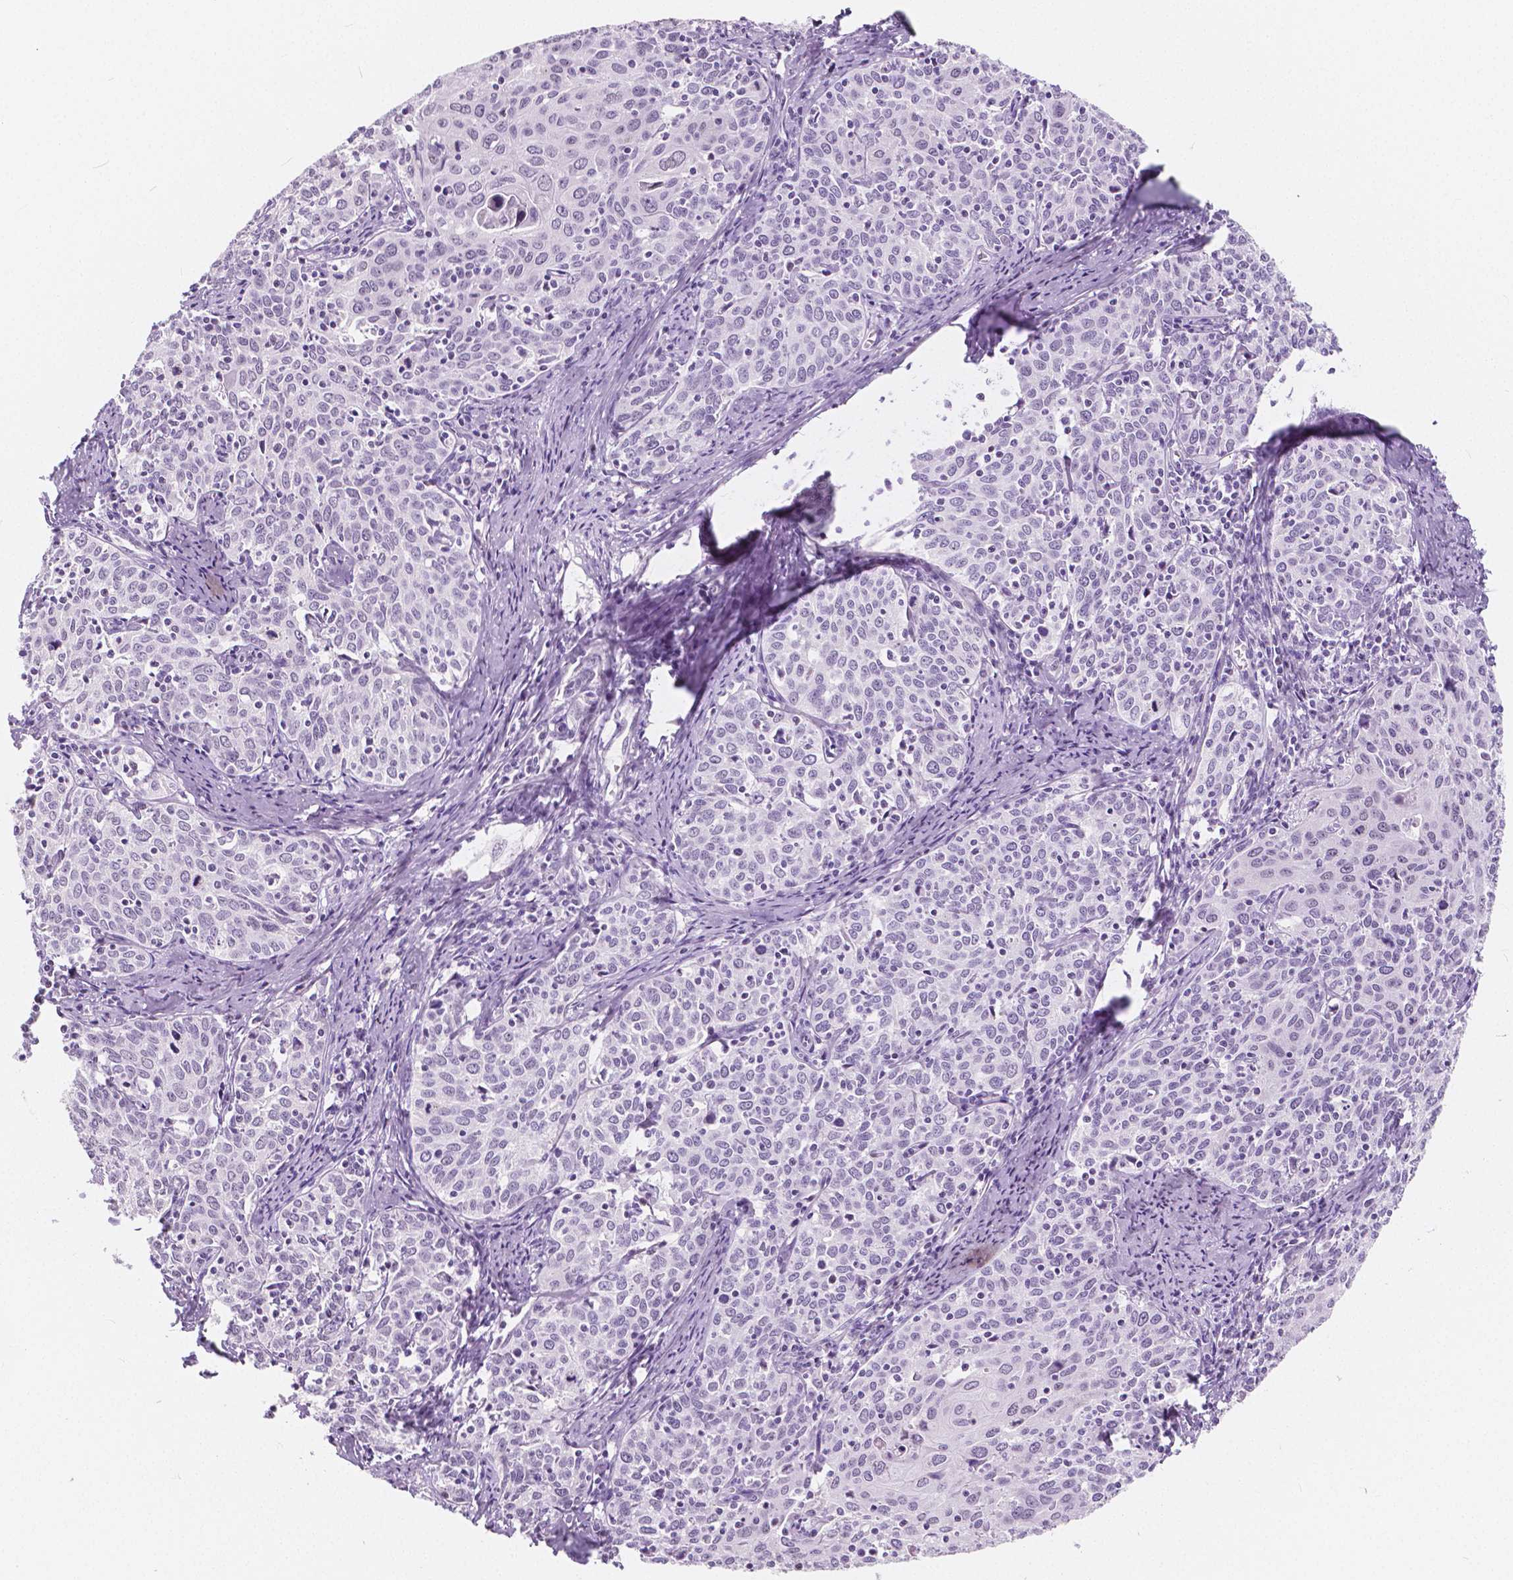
{"staining": {"intensity": "negative", "quantity": "none", "location": "none"}, "tissue": "cervical cancer", "cell_type": "Tumor cells", "image_type": "cancer", "snomed": [{"axis": "morphology", "description": "Squamous cell carcinoma, NOS"}, {"axis": "topography", "description": "Cervix"}], "caption": "Tumor cells show no significant protein positivity in squamous cell carcinoma (cervical). (Stains: DAB (3,3'-diaminobenzidine) IHC with hematoxylin counter stain, Microscopy: brightfield microscopy at high magnification).", "gene": "NOLC1", "patient": {"sex": "female", "age": 62}}